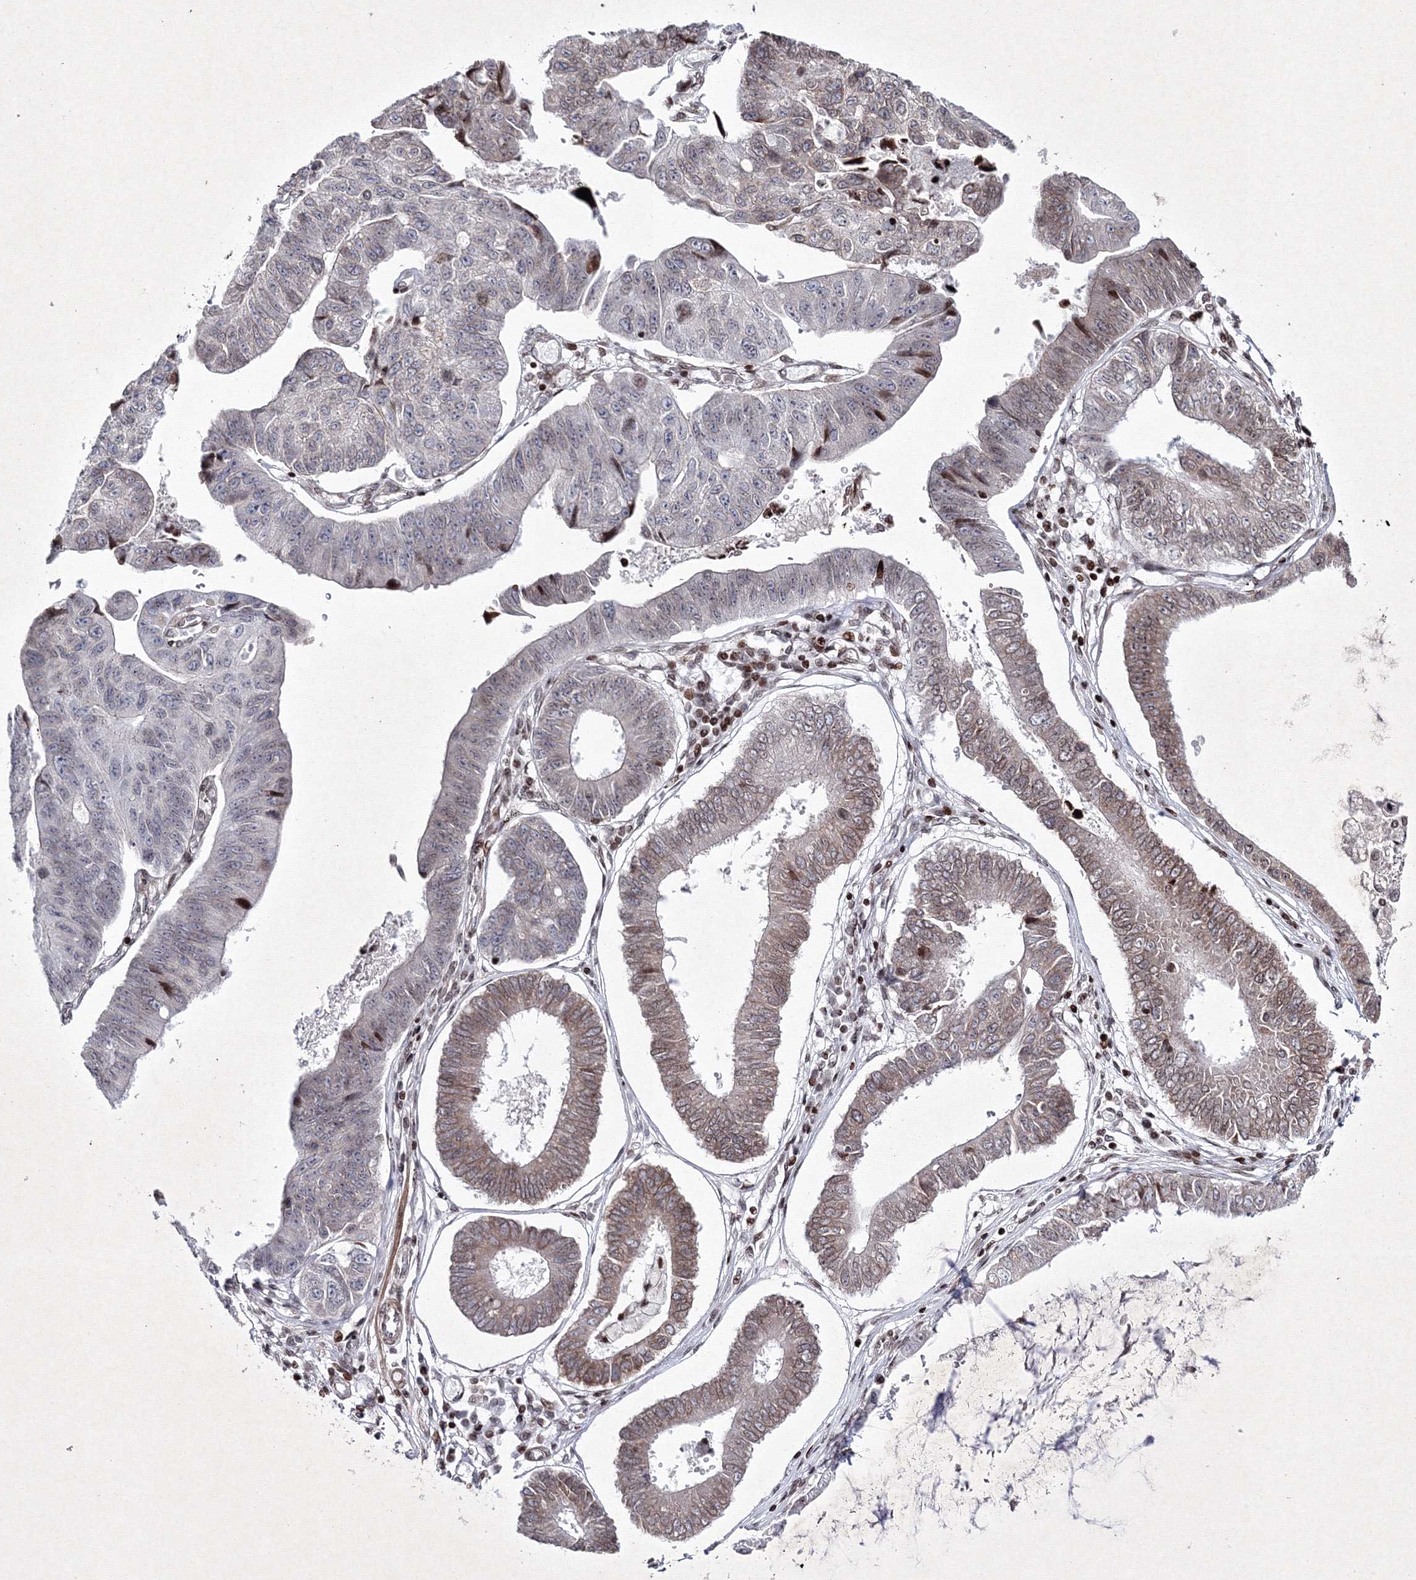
{"staining": {"intensity": "weak", "quantity": "<25%", "location": "cytoplasmic/membranous"}, "tissue": "stomach cancer", "cell_type": "Tumor cells", "image_type": "cancer", "snomed": [{"axis": "morphology", "description": "Adenocarcinoma, NOS"}, {"axis": "topography", "description": "Stomach"}], "caption": "Stomach cancer (adenocarcinoma) was stained to show a protein in brown. There is no significant staining in tumor cells.", "gene": "SMIM29", "patient": {"sex": "male", "age": 59}}